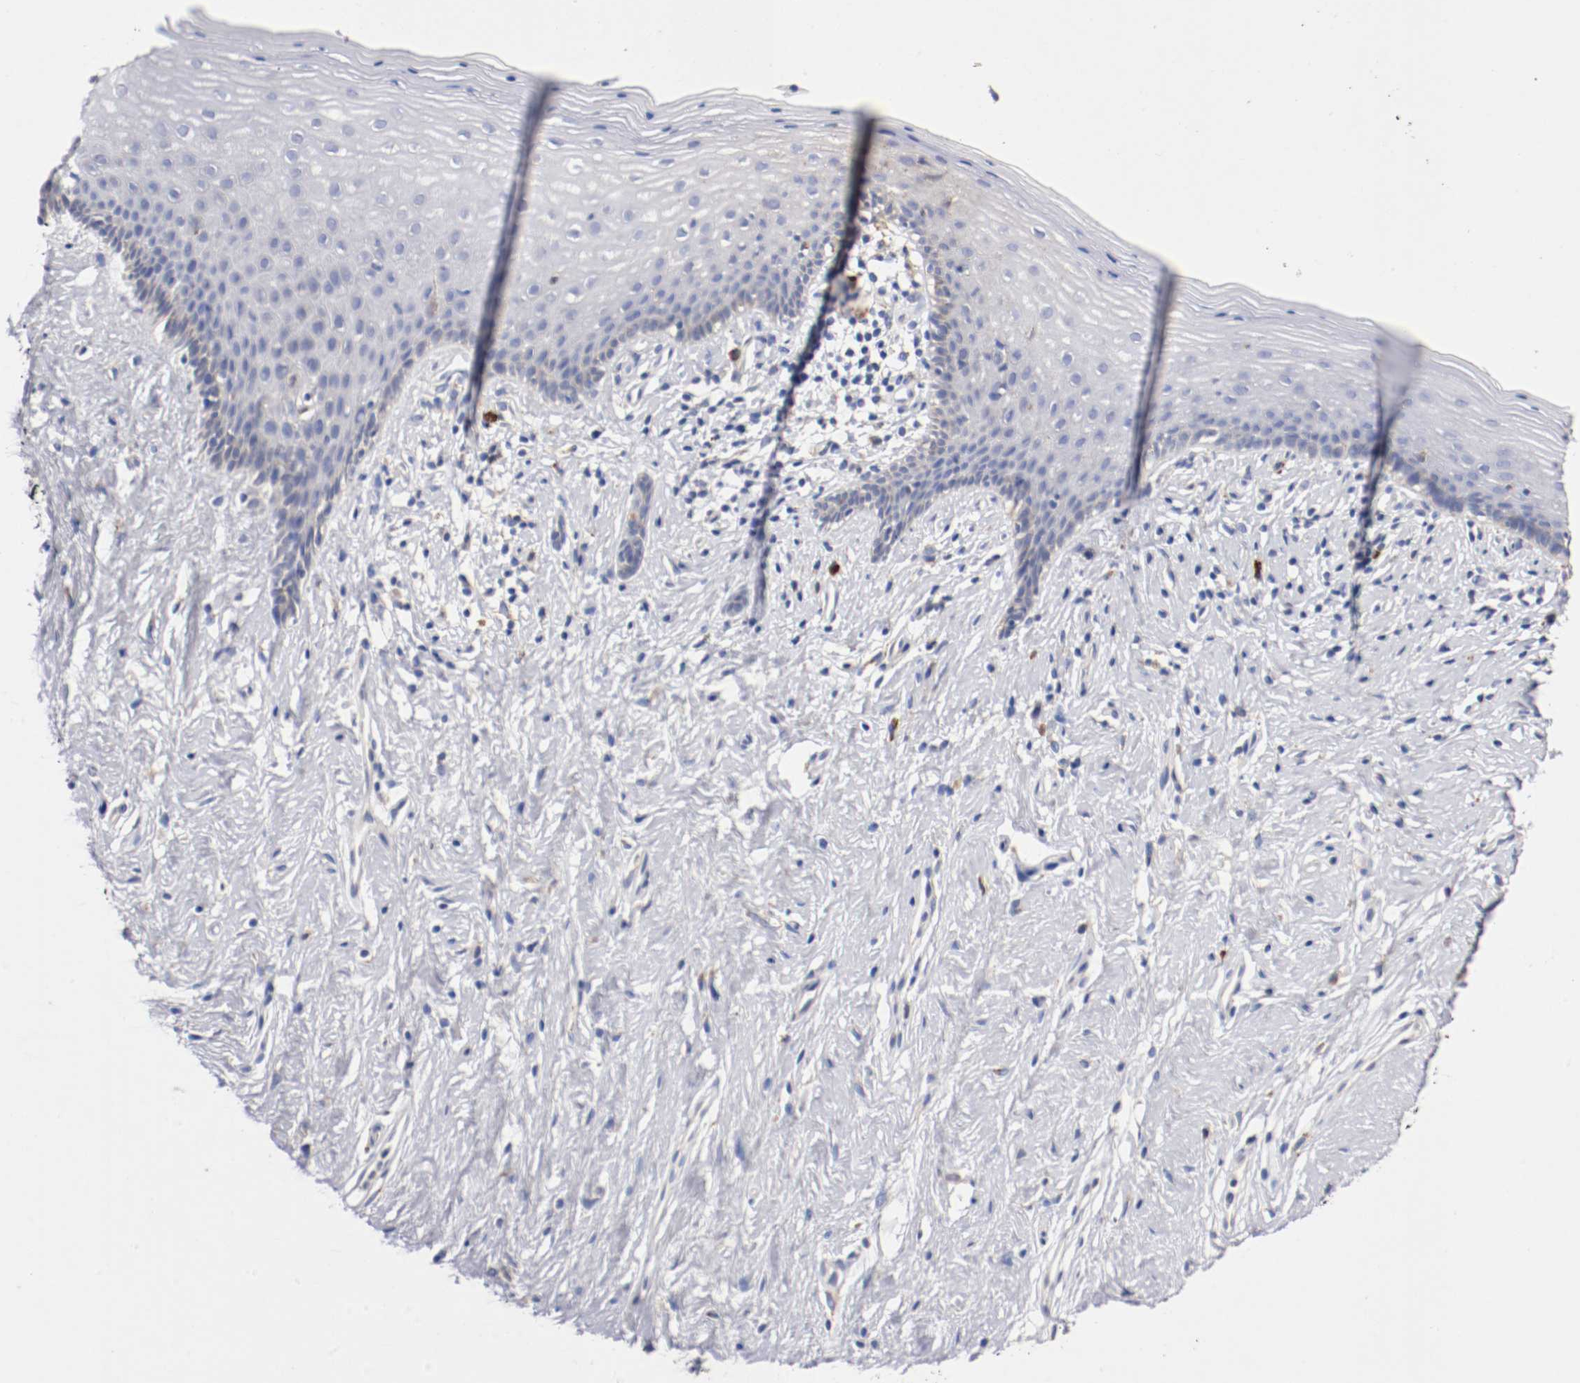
{"staining": {"intensity": "weak", "quantity": "<25%", "location": "cytoplasmic/membranous"}, "tissue": "vagina", "cell_type": "Squamous epithelial cells", "image_type": "normal", "snomed": [{"axis": "morphology", "description": "Normal tissue, NOS"}, {"axis": "topography", "description": "Vagina"}], "caption": "A high-resolution histopathology image shows immunohistochemistry (IHC) staining of normal vagina, which displays no significant staining in squamous epithelial cells. (DAB (3,3'-diaminobenzidine) IHC visualized using brightfield microscopy, high magnification).", "gene": "TRAF2", "patient": {"sex": "female", "age": 44}}